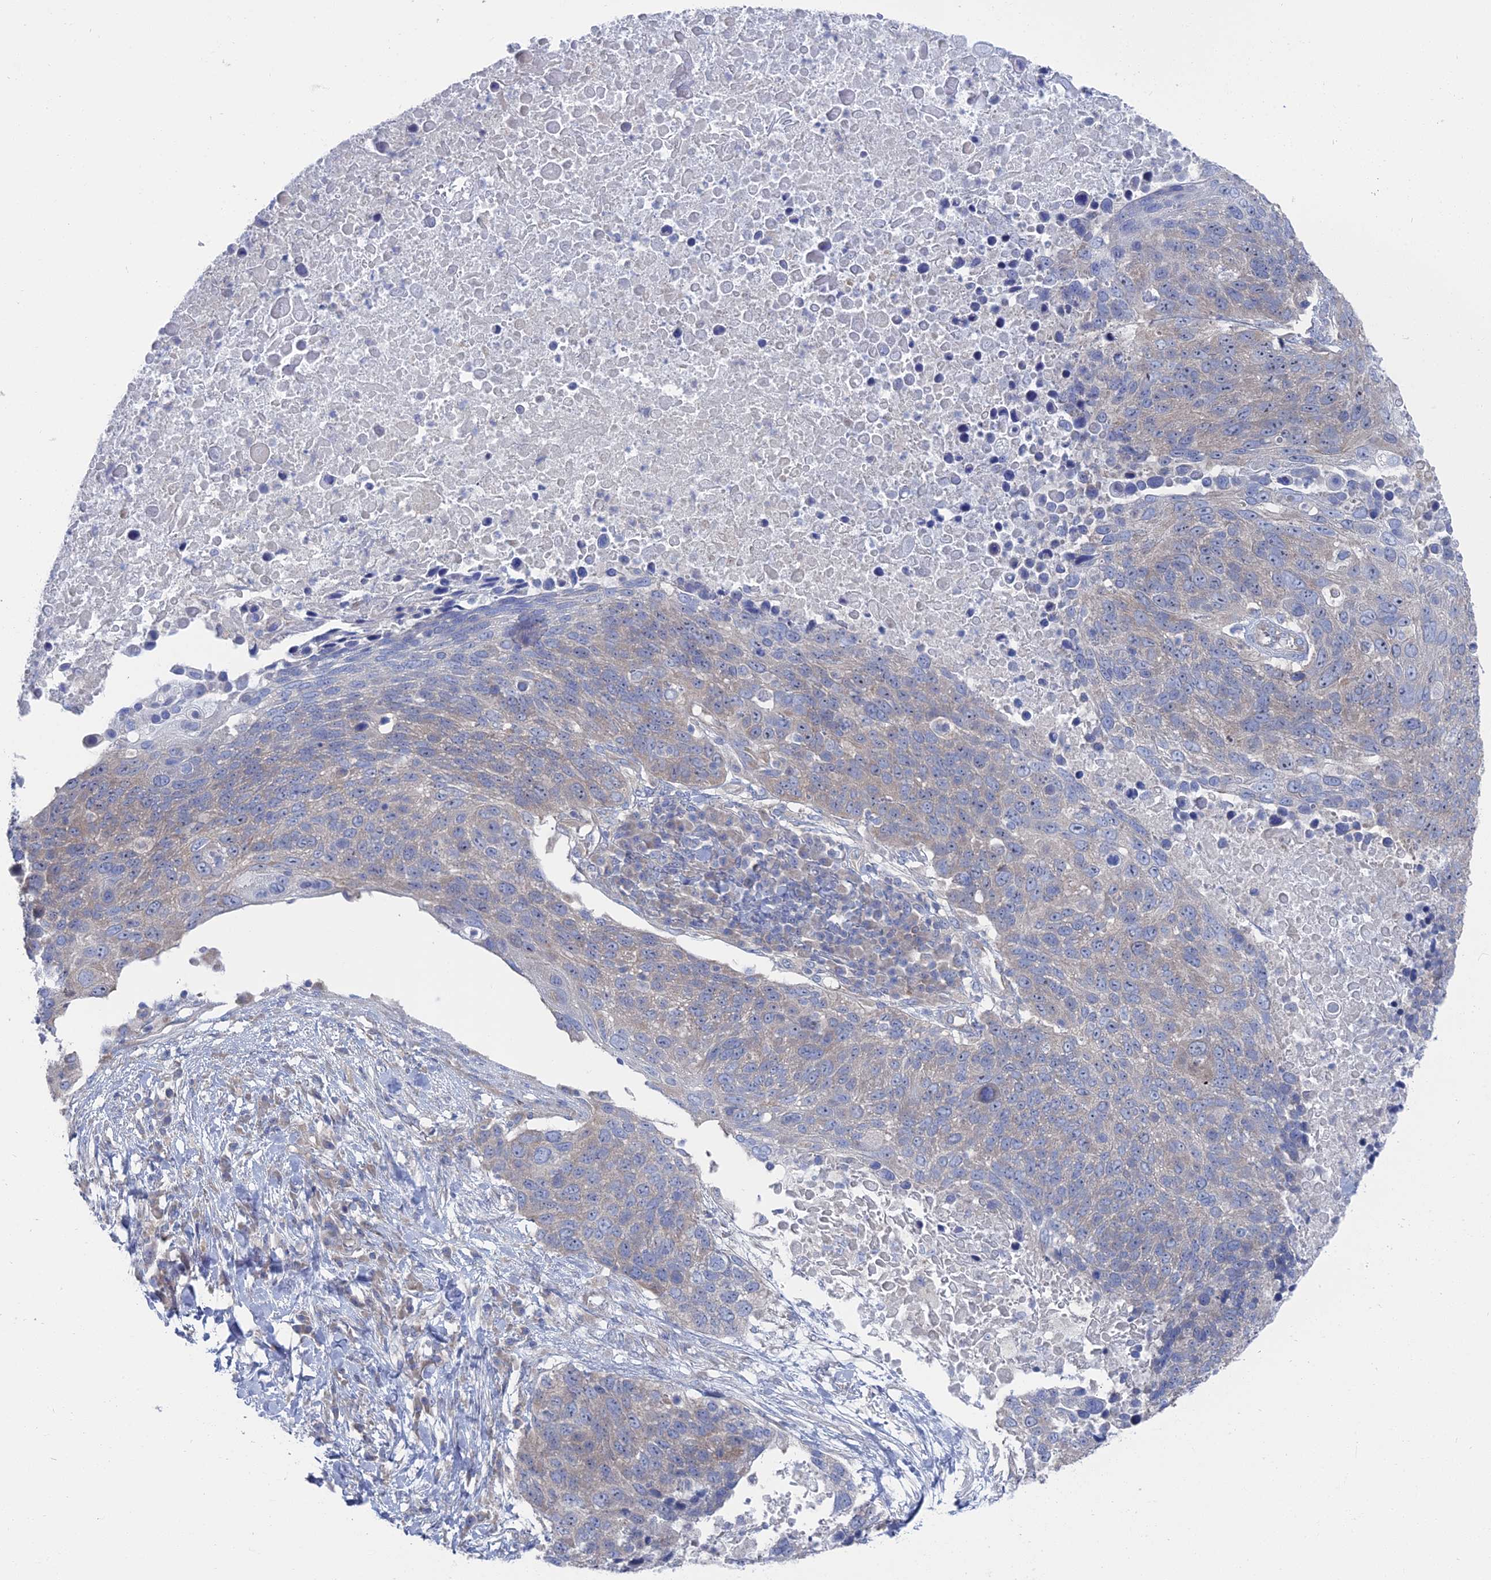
{"staining": {"intensity": "weak", "quantity": "<25%", "location": "cytoplasmic/membranous"}, "tissue": "lung cancer", "cell_type": "Tumor cells", "image_type": "cancer", "snomed": [{"axis": "morphology", "description": "Normal tissue, NOS"}, {"axis": "morphology", "description": "Squamous cell carcinoma, NOS"}, {"axis": "topography", "description": "Lymph node"}, {"axis": "topography", "description": "Lung"}], "caption": "The histopathology image exhibits no staining of tumor cells in squamous cell carcinoma (lung). (Brightfield microscopy of DAB (3,3'-diaminobenzidine) immunohistochemistry at high magnification).", "gene": "CCDC149", "patient": {"sex": "male", "age": 66}}